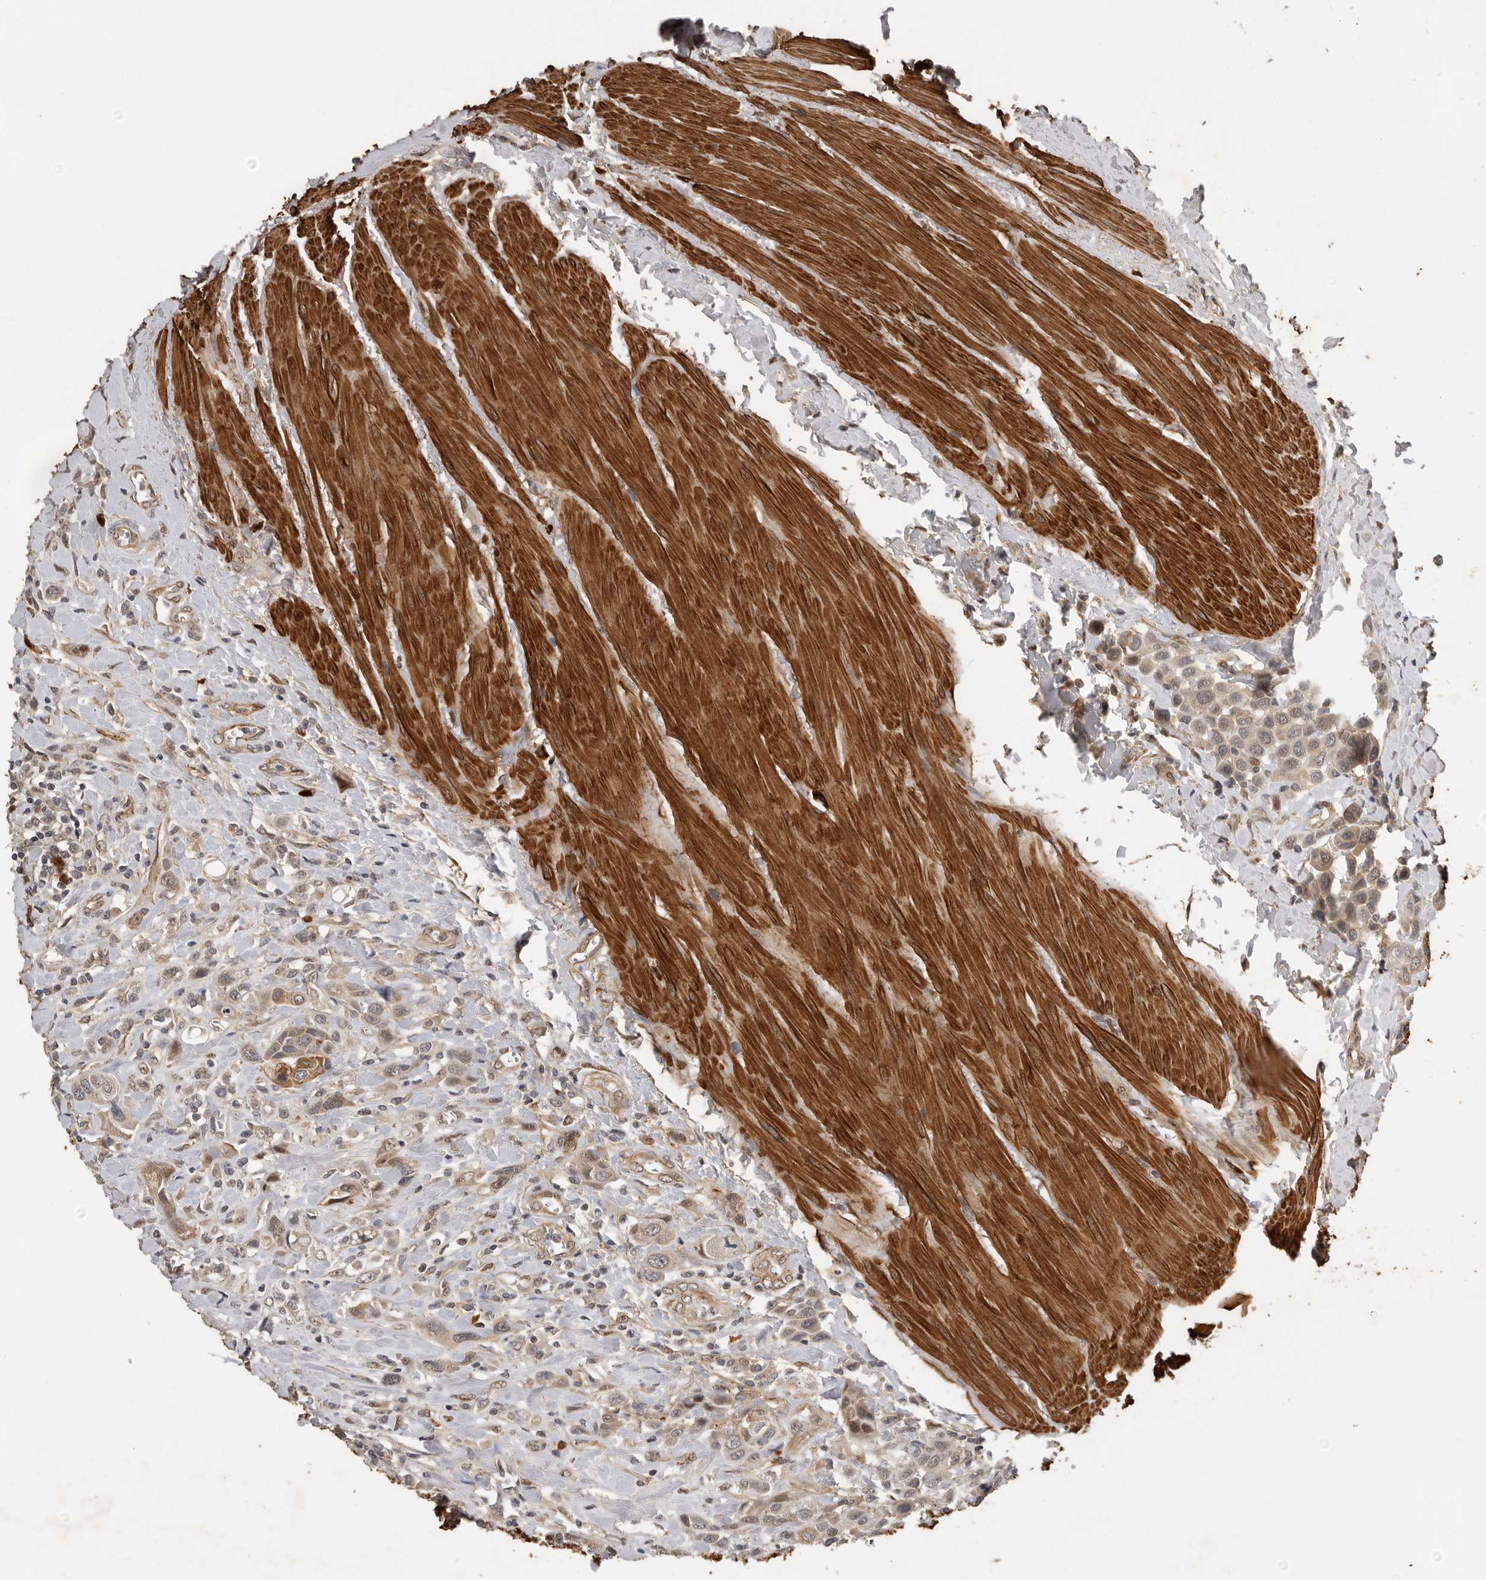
{"staining": {"intensity": "weak", "quantity": ">75%", "location": "cytoplasmic/membranous"}, "tissue": "urothelial cancer", "cell_type": "Tumor cells", "image_type": "cancer", "snomed": [{"axis": "morphology", "description": "Urothelial carcinoma, High grade"}, {"axis": "topography", "description": "Urinary bladder"}], "caption": "This micrograph shows high-grade urothelial carcinoma stained with immunohistochemistry to label a protein in brown. The cytoplasmic/membranous of tumor cells show weak positivity for the protein. Nuclei are counter-stained blue.", "gene": "RNF157", "patient": {"sex": "male", "age": 50}}